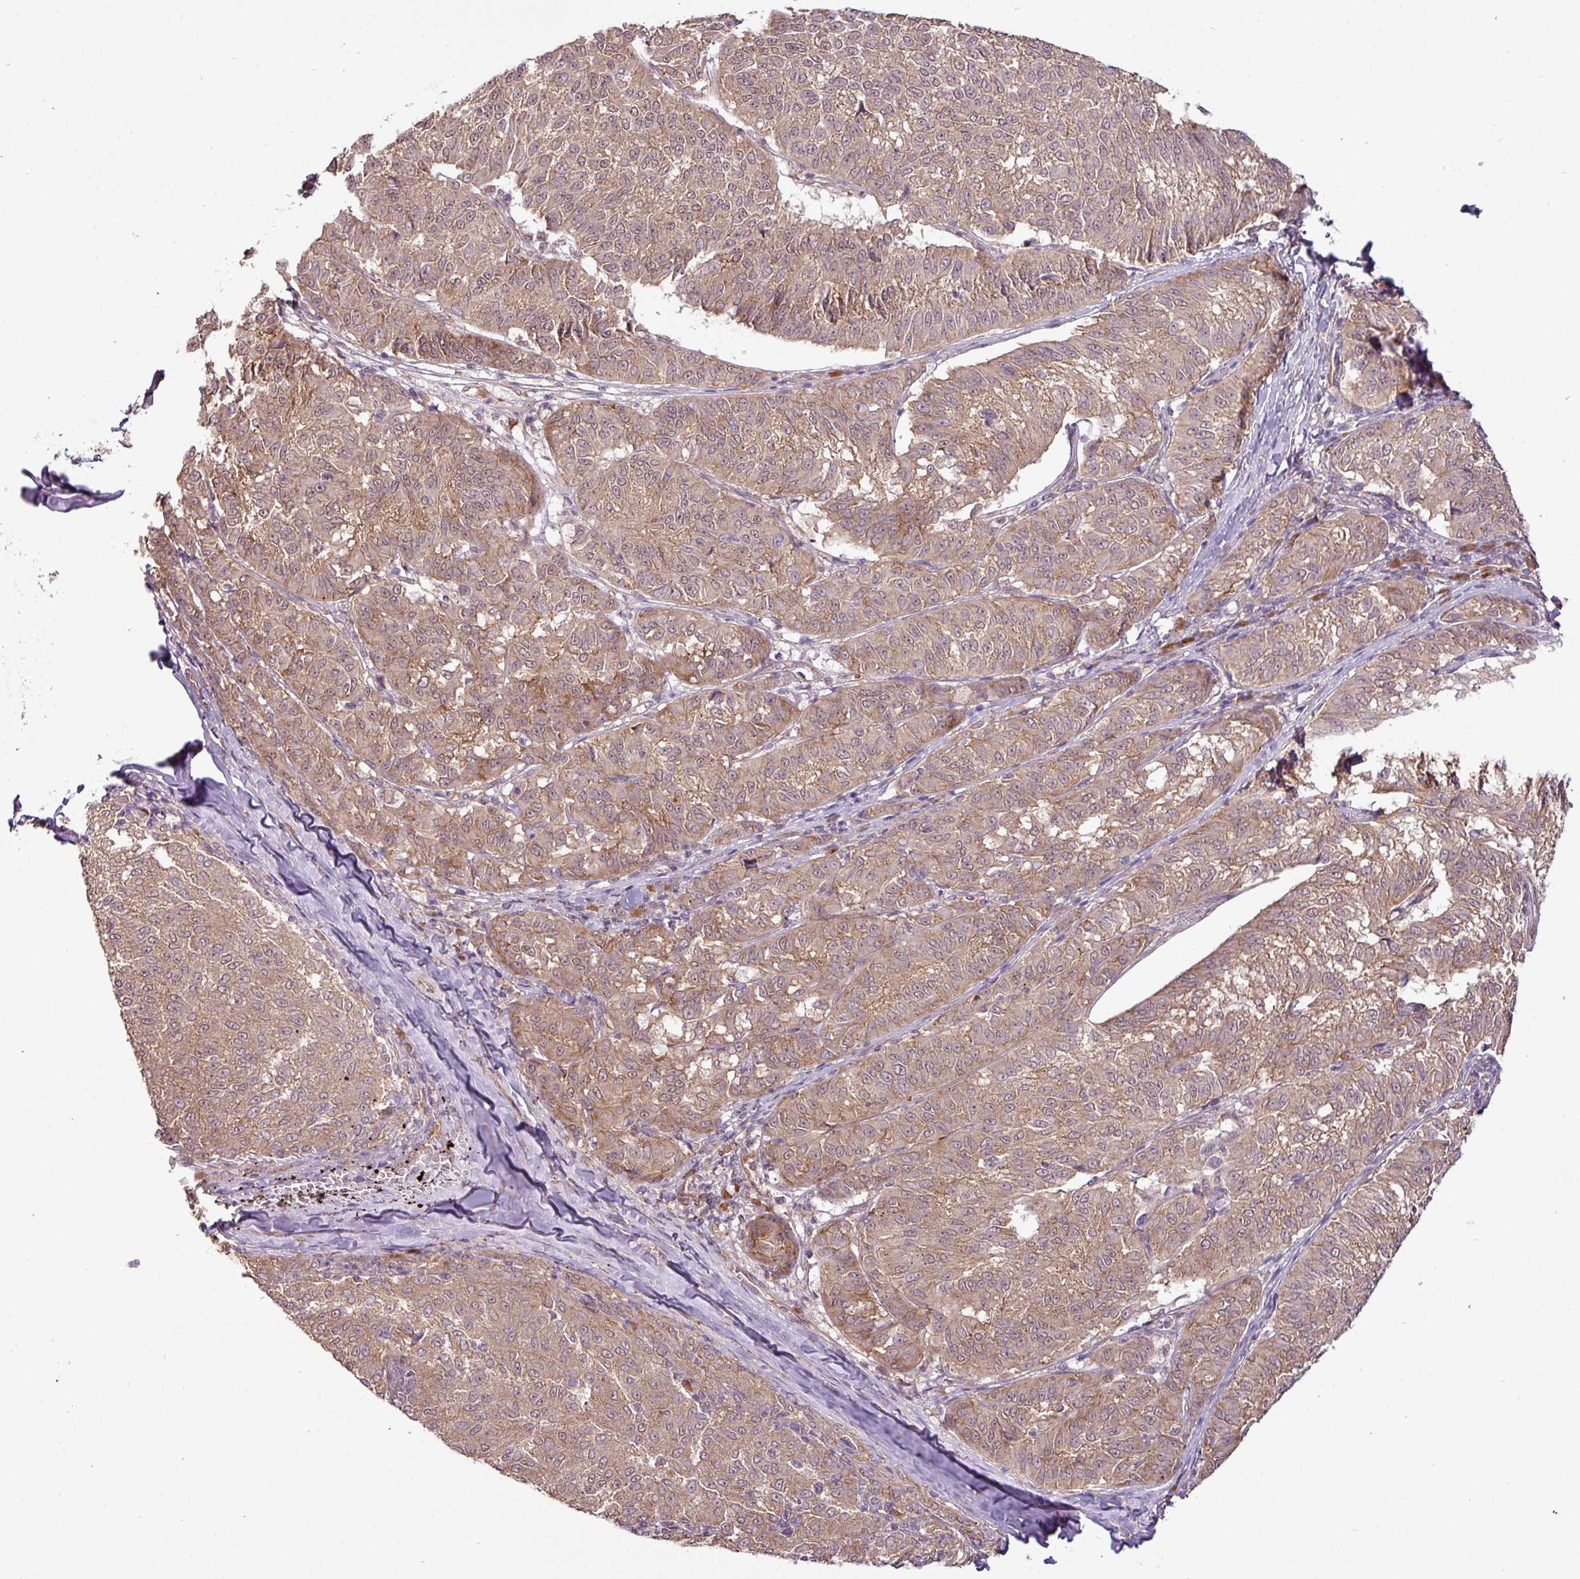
{"staining": {"intensity": "moderate", "quantity": "25%-75%", "location": "cytoplasmic/membranous"}, "tissue": "melanoma", "cell_type": "Tumor cells", "image_type": "cancer", "snomed": [{"axis": "morphology", "description": "Malignant melanoma, NOS"}, {"axis": "topography", "description": "Skin"}], "caption": "Protein staining of malignant melanoma tissue reveals moderate cytoplasmic/membranous expression in approximately 25%-75% of tumor cells.", "gene": "DNAAF4", "patient": {"sex": "female", "age": 72}}